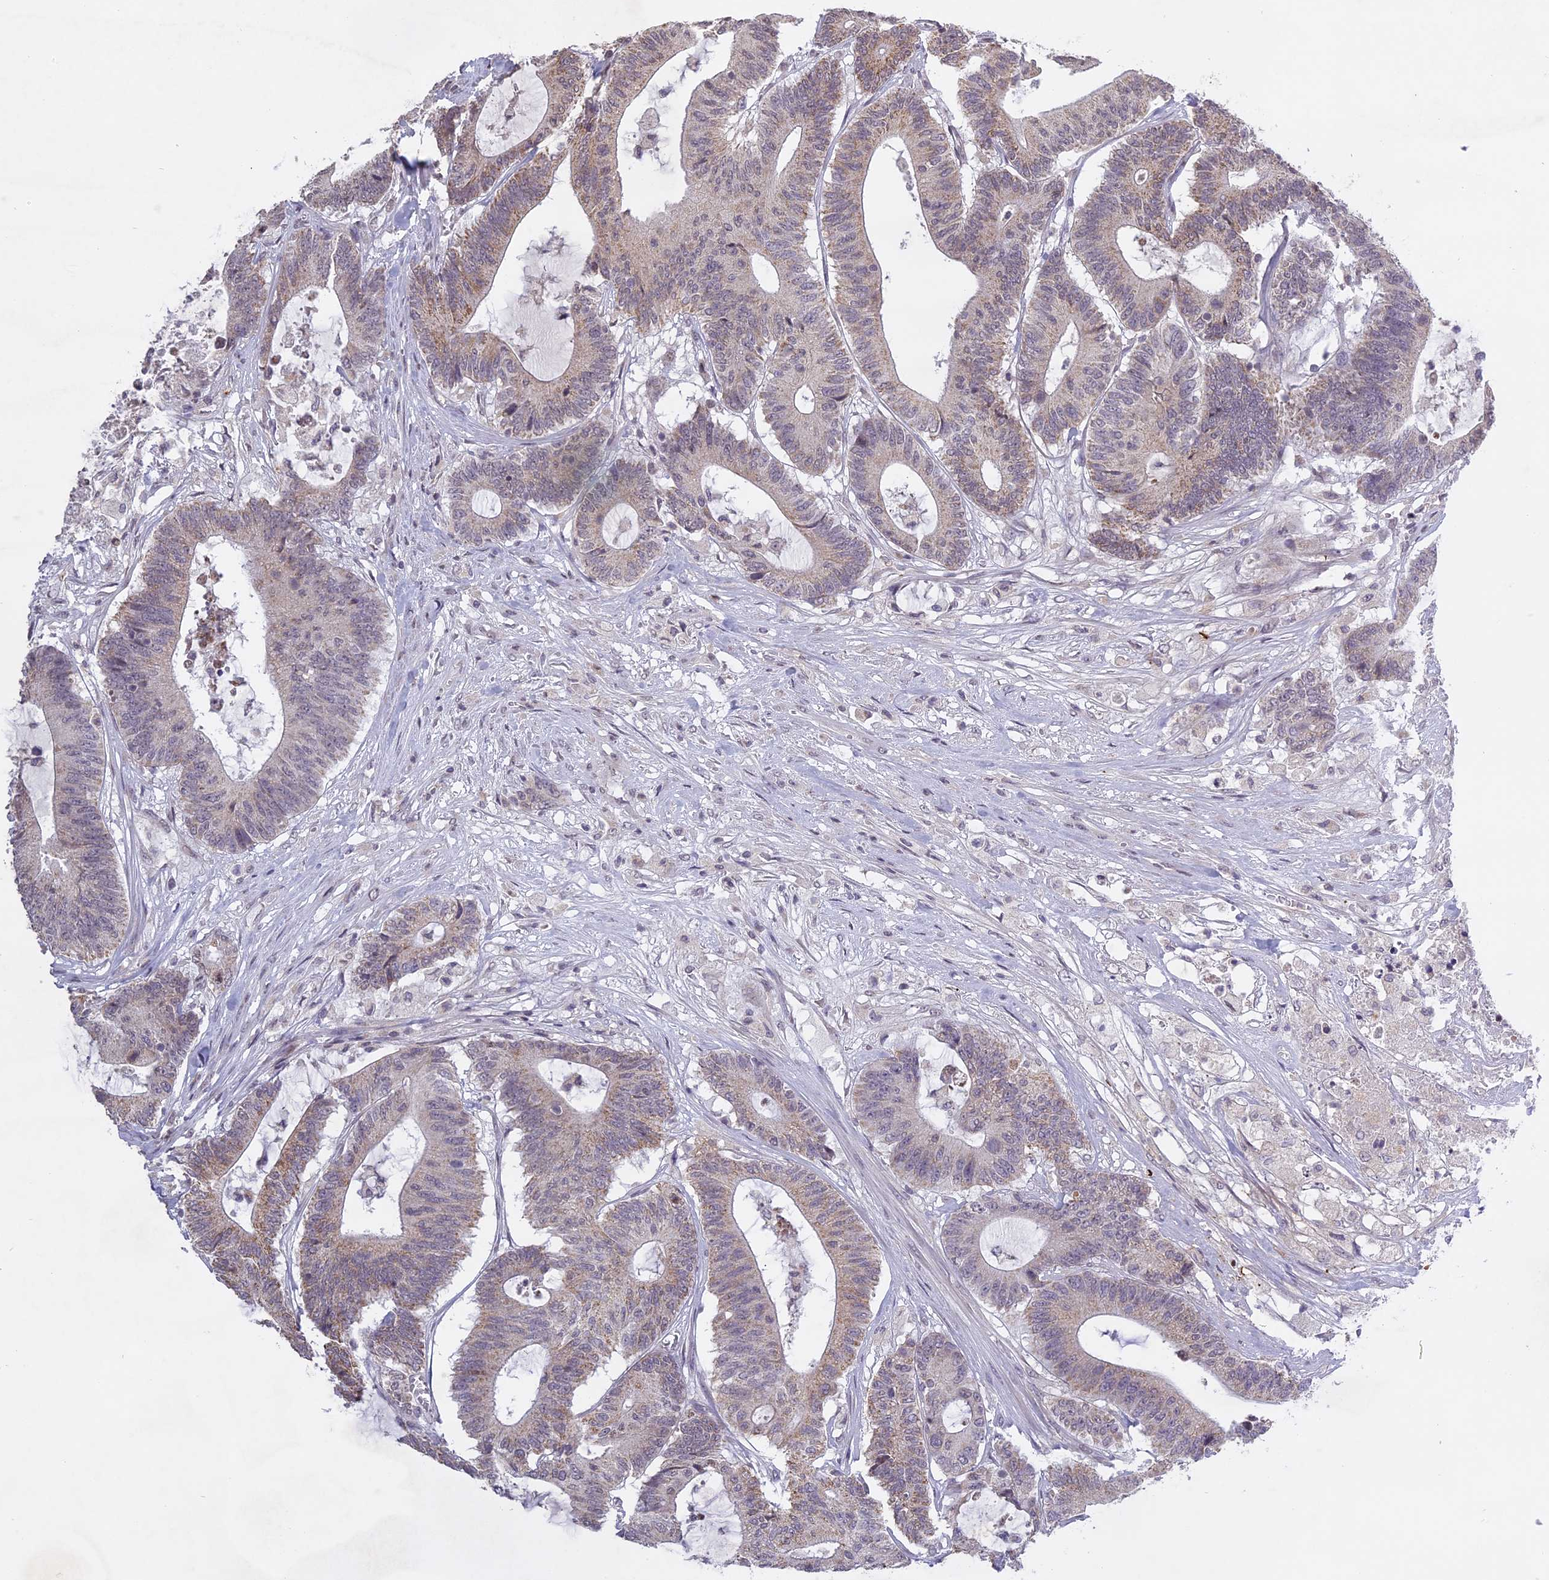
{"staining": {"intensity": "weak", "quantity": "25%-75%", "location": "cytoplasmic/membranous"}, "tissue": "colorectal cancer", "cell_type": "Tumor cells", "image_type": "cancer", "snomed": [{"axis": "morphology", "description": "Adenocarcinoma, NOS"}, {"axis": "topography", "description": "Colon"}], "caption": "There is low levels of weak cytoplasmic/membranous staining in tumor cells of colorectal cancer (adenocarcinoma), as demonstrated by immunohistochemical staining (brown color).", "gene": "ERG28", "patient": {"sex": "female", "age": 84}}